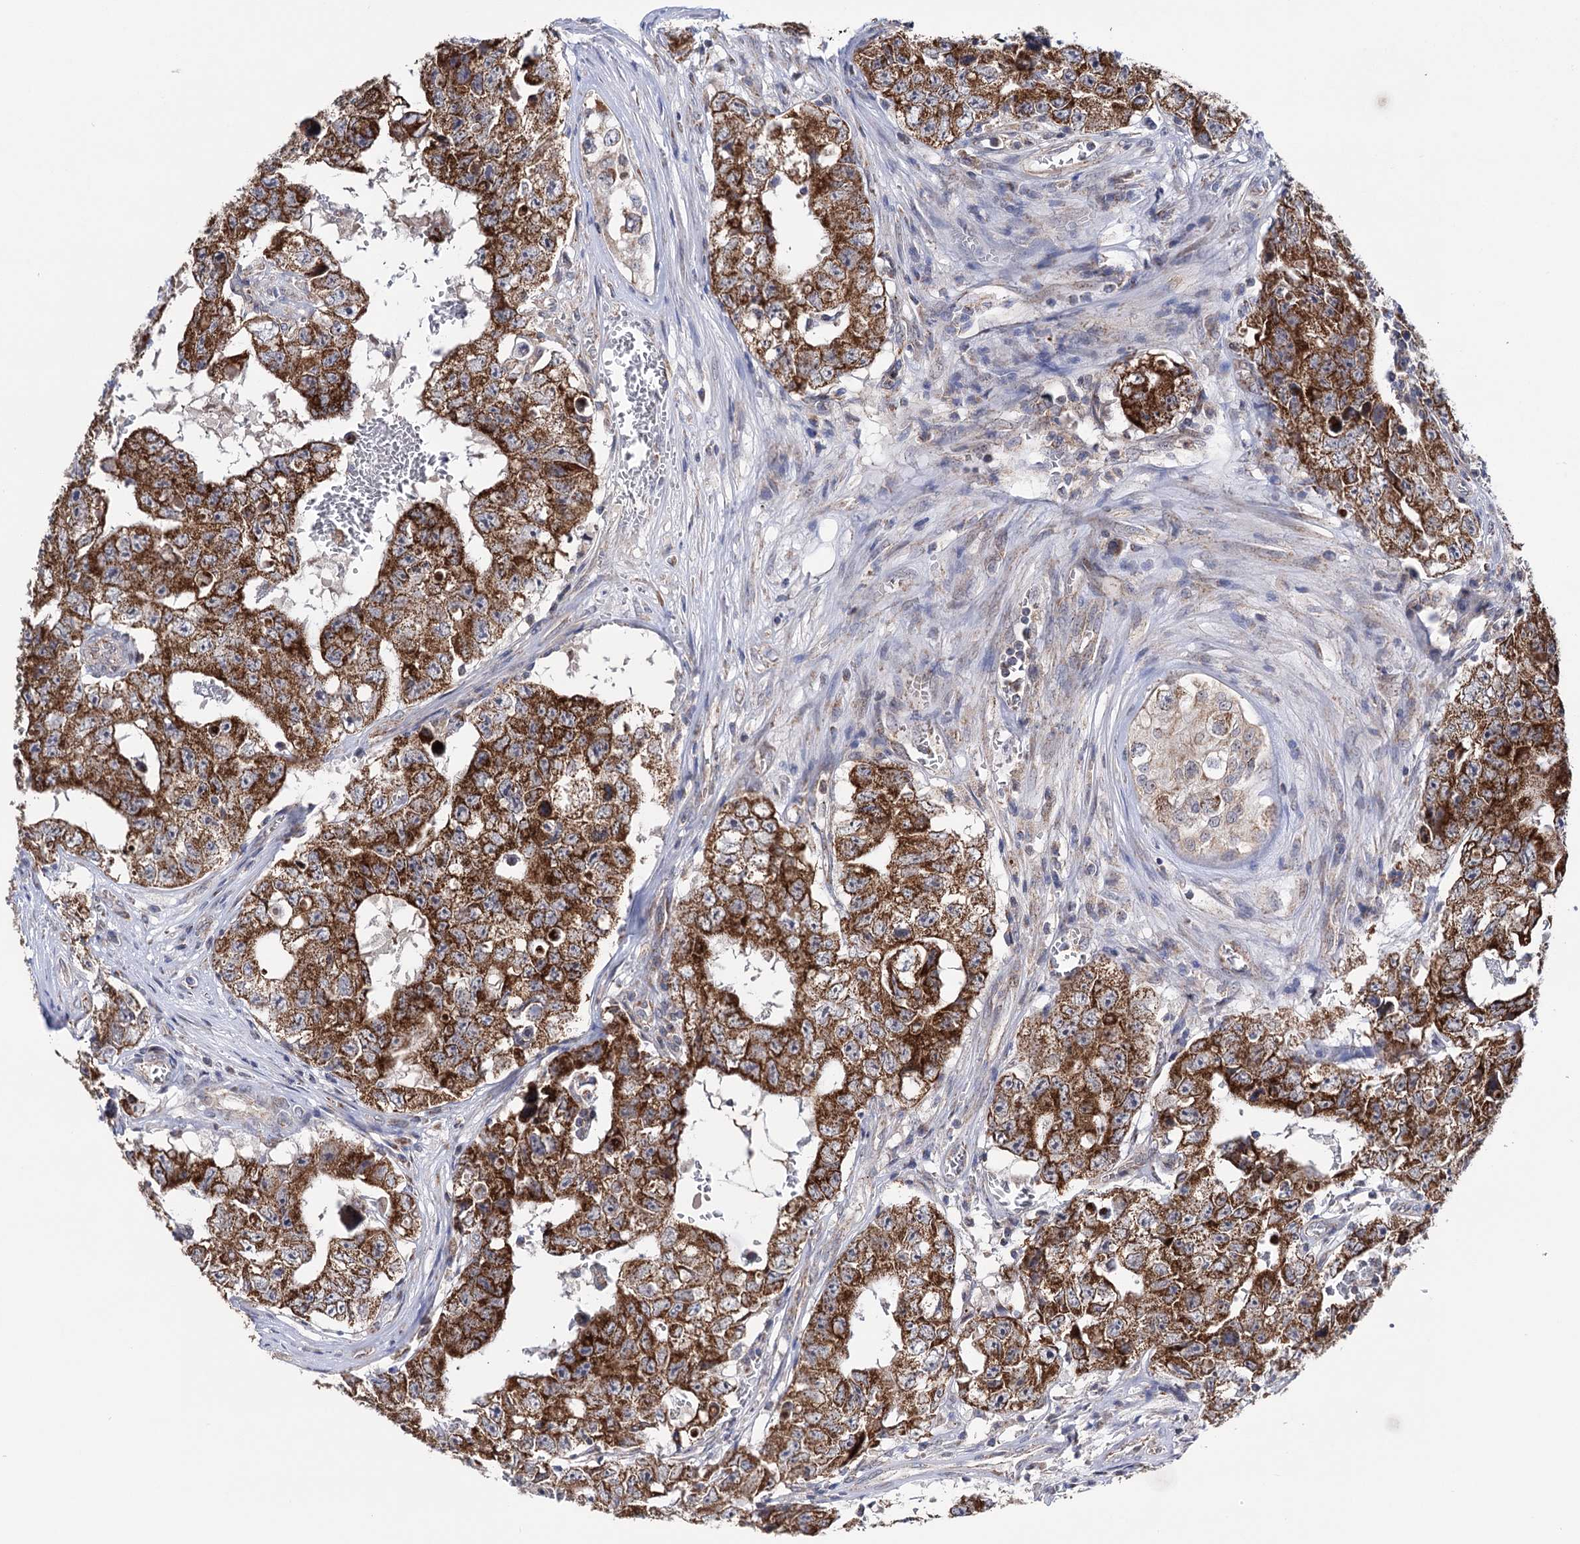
{"staining": {"intensity": "strong", "quantity": ">75%", "location": "cytoplasmic/membranous"}, "tissue": "testis cancer", "cell_type": "Tumor cells", "image_type": "cancer", "snomed": [{"axis": "morphology", "description": "Carcinoma, Embryonal, NOS"}, {"axis": "topography", "description": "Testis"}], "caption": "Immunohistochemistry (IHC) of human testis cancer (embryonal carcinoma) demonstrates high levels of strong cytoplasmic/membranous expression in approximately >75% of tumor cells. (IHC, brightfield microscopy, high magnification).", "gene": "SUCLA2", "patient": {"sex": "male", "age": 17}}